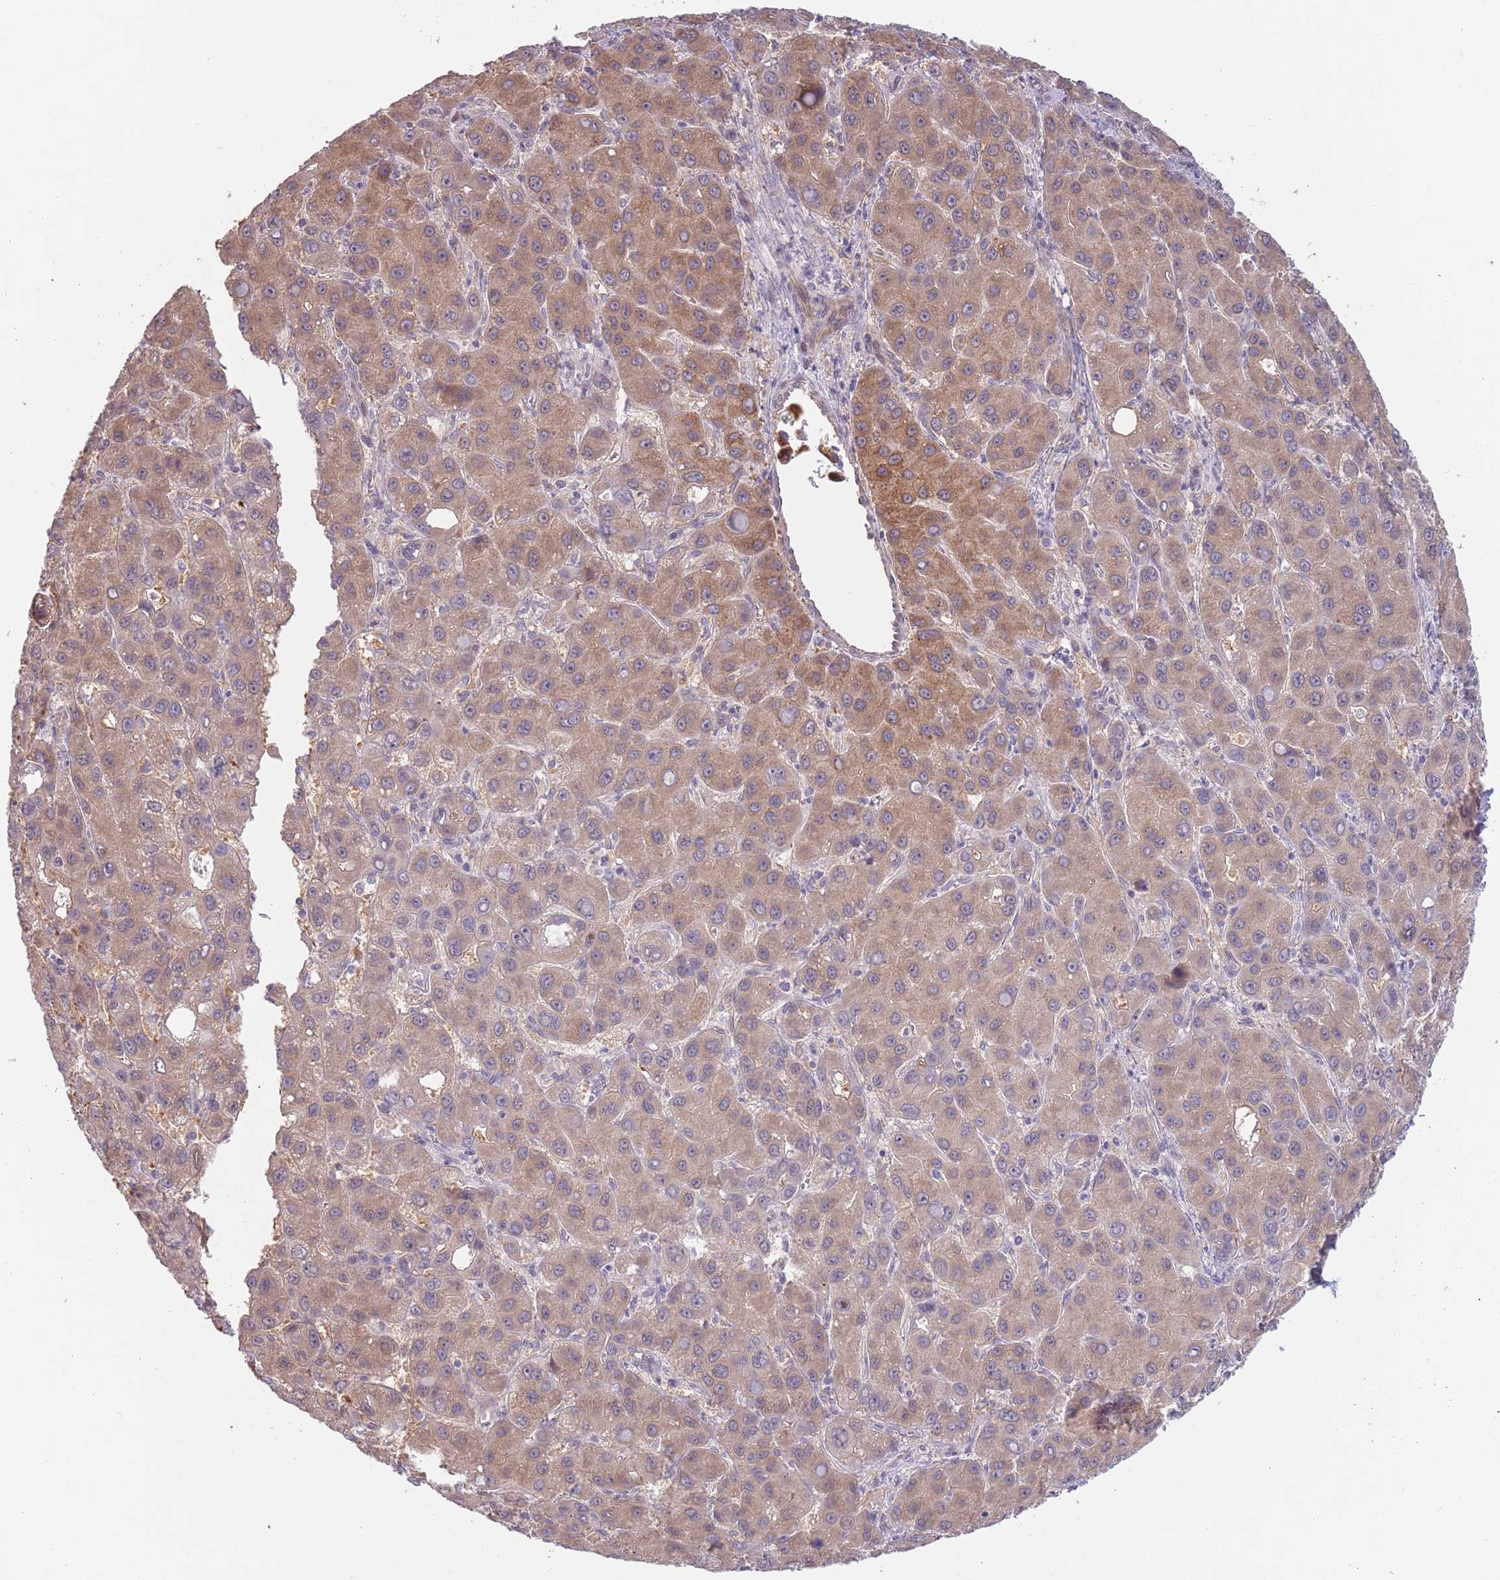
{"staining": {"intensity": "moderate", "quantity": "25%-75%", "location": "cytoplasmic/membranous"}, "tissue": "liver cancer", "cell_type": "Tumor cells", "image_type": "cancer", "snomed": [{"axis": "morphology", "description": "Carcinoma, Hepatocellular, NOS"}, {"axis": "topography", "description": "Liver"}], "caption": "High-power microscopy captured an immunohistochemistry (IHC) photomicrograph of hepatocellular carcinoma (liver), revealing moderate cytoplasmic/membranous staining in about 25%-75% of tumor cells.", "gene": "LDHD", "patient": {"sex": "male", "age": 55}}